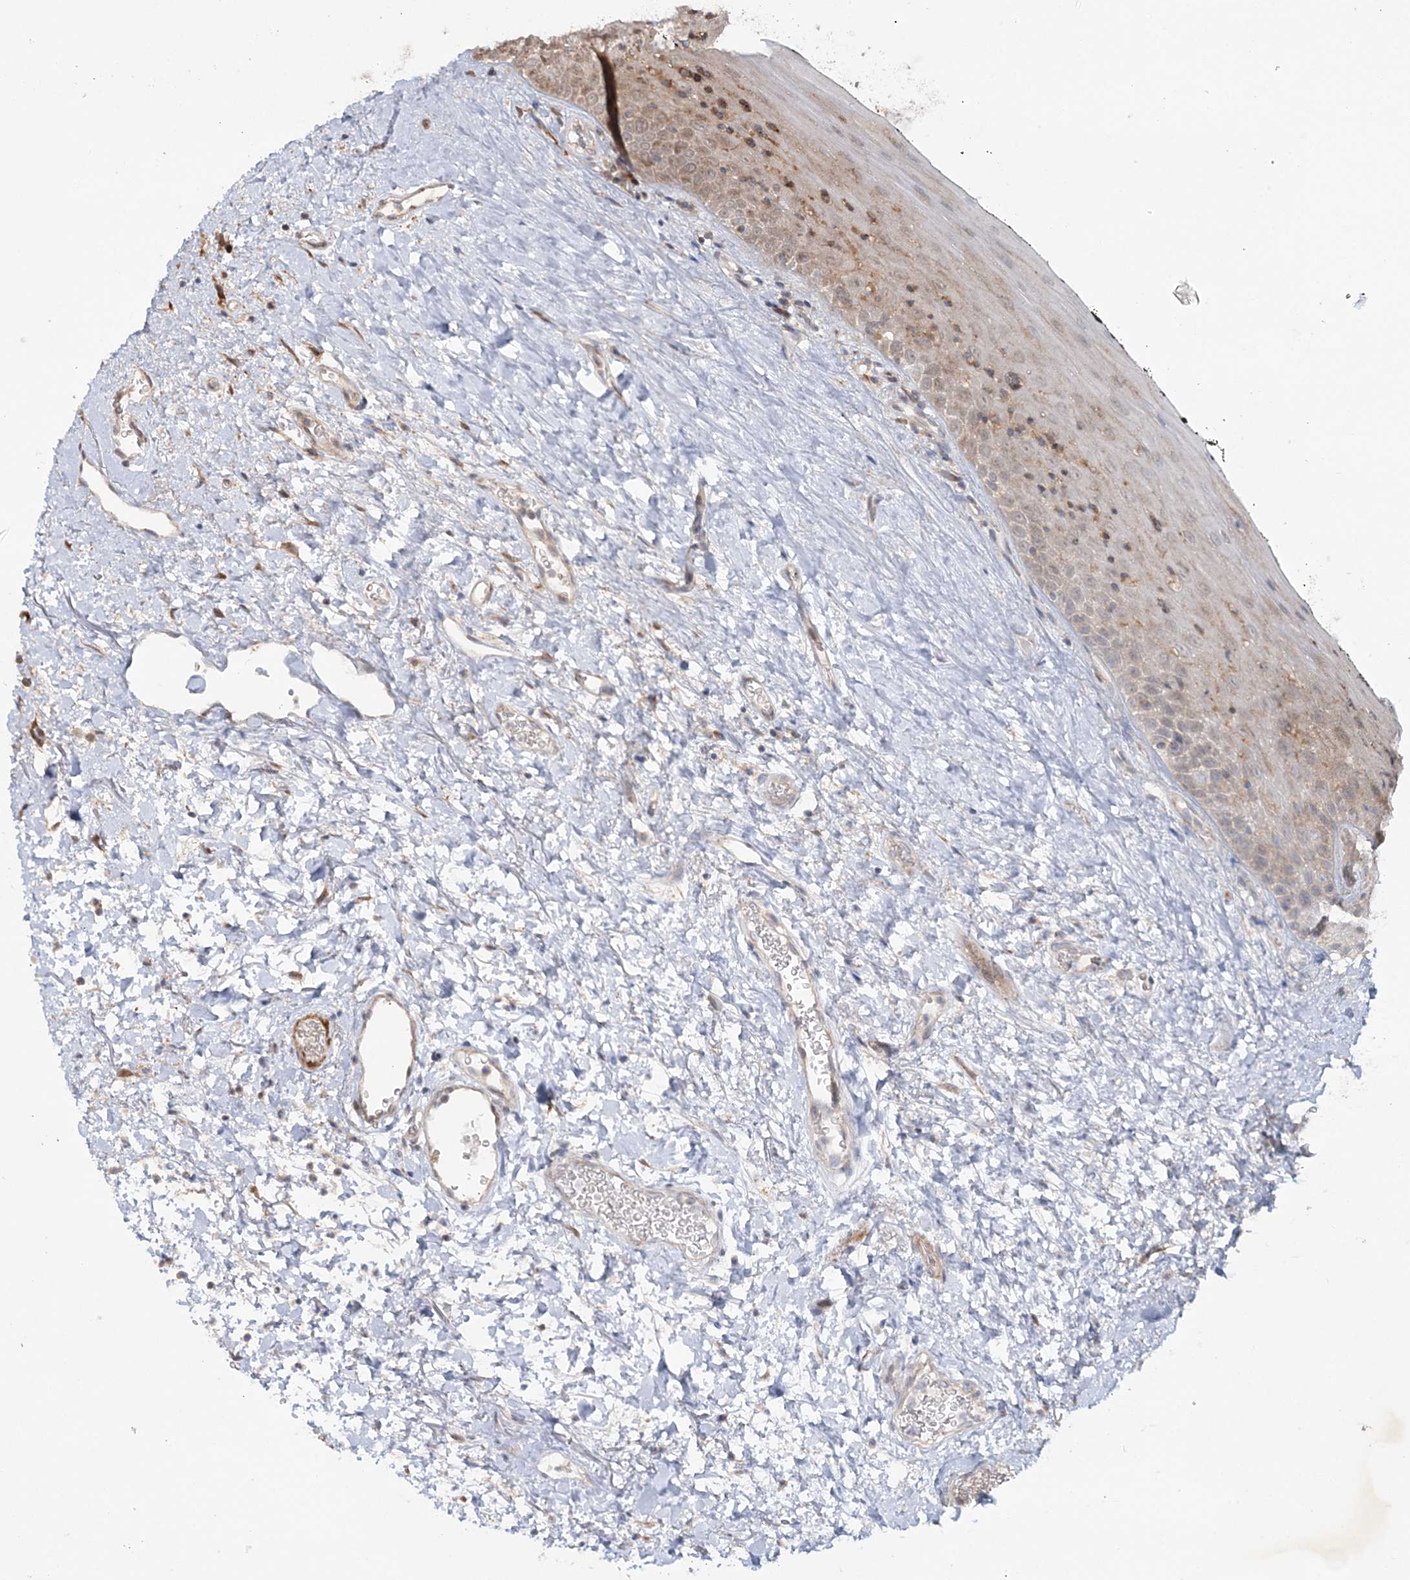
{"staining": {"intensity": "moderate", "quantity": "<25%", "location": "cytoplasmic/membranous"}, "tissue": "oral mucosa", "cell_type": "Squamous epithelial cells", "image_type": "normal", "snomed": [{"axis": "morphology", "description": "Normal tissue, NOS"}, {"axis": "topography", "description": "Oral tissue"}], "caption": "Oral mucosa was stained to show a protein in brown. There is low levels of moderate cytoplasmic/membranous positivity in approximately <25% of squamous epithelial cells. Using DAB (brown) and hematoxylin (blue) stains, captured at high magnification using brightfield microscopy.", "gene": "MOCS2", "patient": {"sex": "male", "age": 74}}